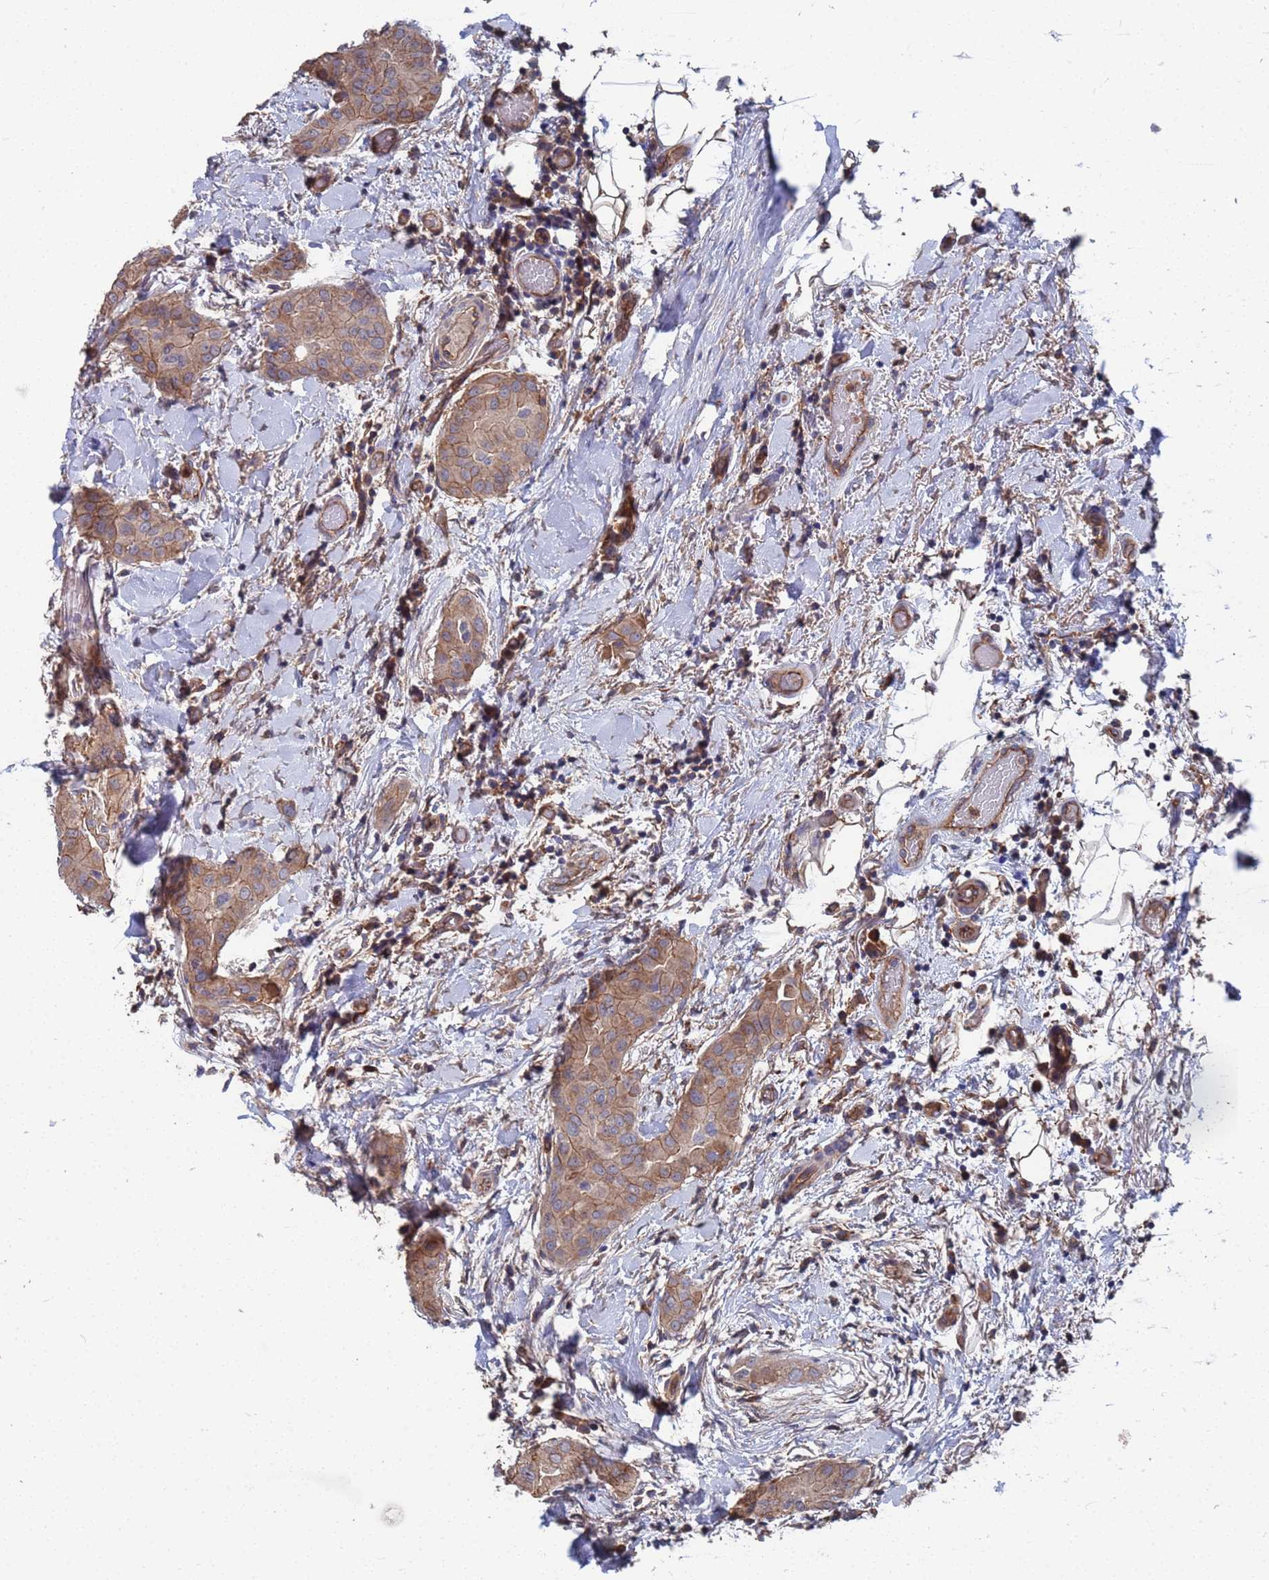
{"staining": {"intensity": "weak", "quantity": ">75%", "location": "cytoplasmic/membranous"}, "tissue": "thyroid cancer", "cell_type": "Tumor cells", "image_type": "cancer", "snomed": [{"axis": "morphology", "description": "Papillary adenocarcinoma, NOS"}, {"axis": "topography", "description": "Thyroid gland"}], "caption": "Immunohistochemical staining of human papillary adenocarcinoma (thyroid) reveals low levels of weak cytoplasmic/membranous protein positivity in approximately >75% of tumor cells.", "gene": "NDUFAF6", "patient": {"sex": "male", "age": 33}}